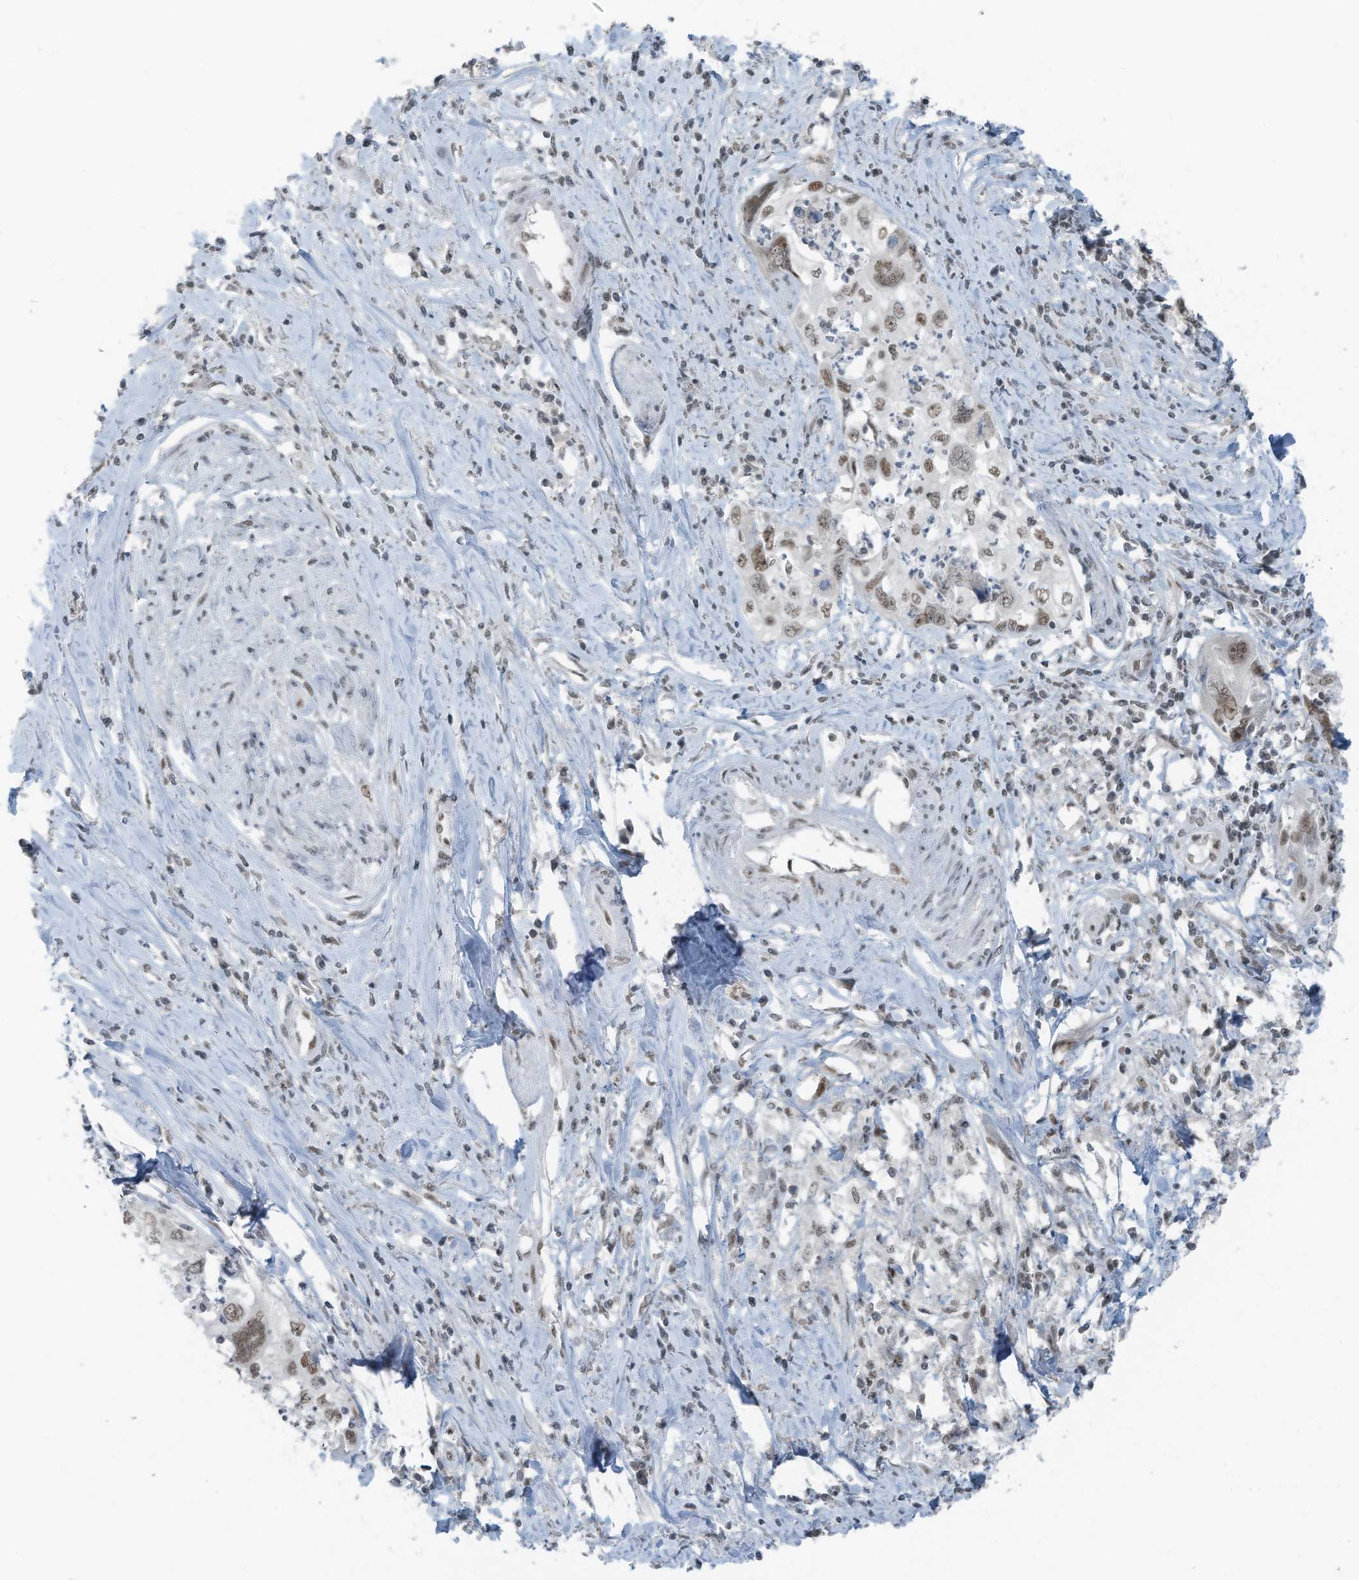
{"staining": {"intensity": "moderate", "quantity": ">75%", "location": "nuclear"}, "tissue": "cervical cancer", "cell_type": "Tumor cells", "image_type": "cancer", "snomed": [{"axis": "morphology", "description": "Squamous cell carcinoma, NOS"}, {"axis": "topography", "description": "Cervix"}], "caption": "Immunohistochemical staining of human squamous cell carcinoma (cervical) demonstrates medium levels of moderate nuclear positivity in about >75% of tumor cells.", "gene": "WRNIP1", "patient": {"sex": "female", "age": 31}}